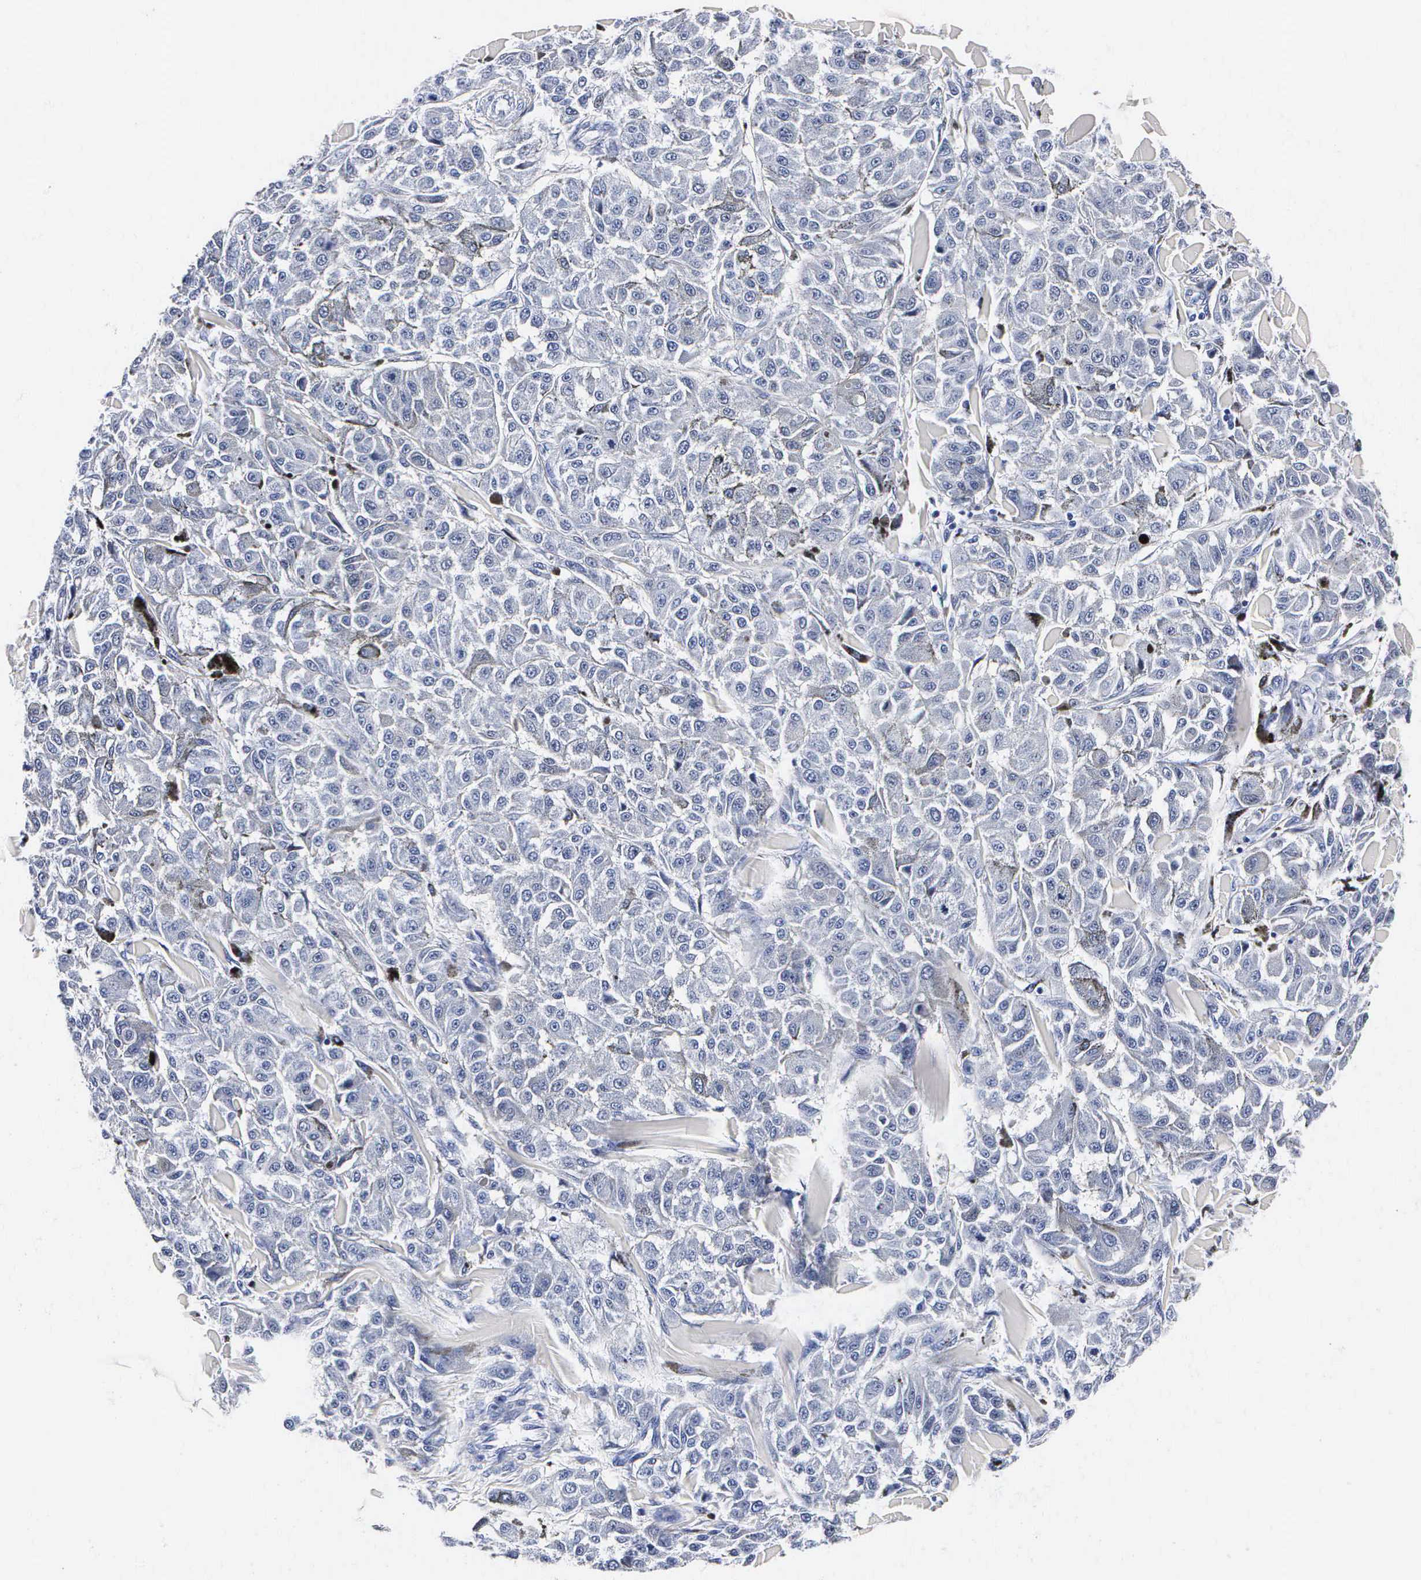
{"staining": {"intensity": "negative", "quantity": "none", "location": "none"}, "tissue": "melanoma", "cell_type": "Tumor cells", "image_type": "cancer", "snomed": [{"axis": "morphology", "description": "Malignant melanoma, NOS"}, {"axis": "topography", "description": "Skin"}], "caption": "Tumor cells are negative for protein expression in human malignant melanoma.", "gene": "ENO2", "patient": {"sex": "female", "age": 64}}